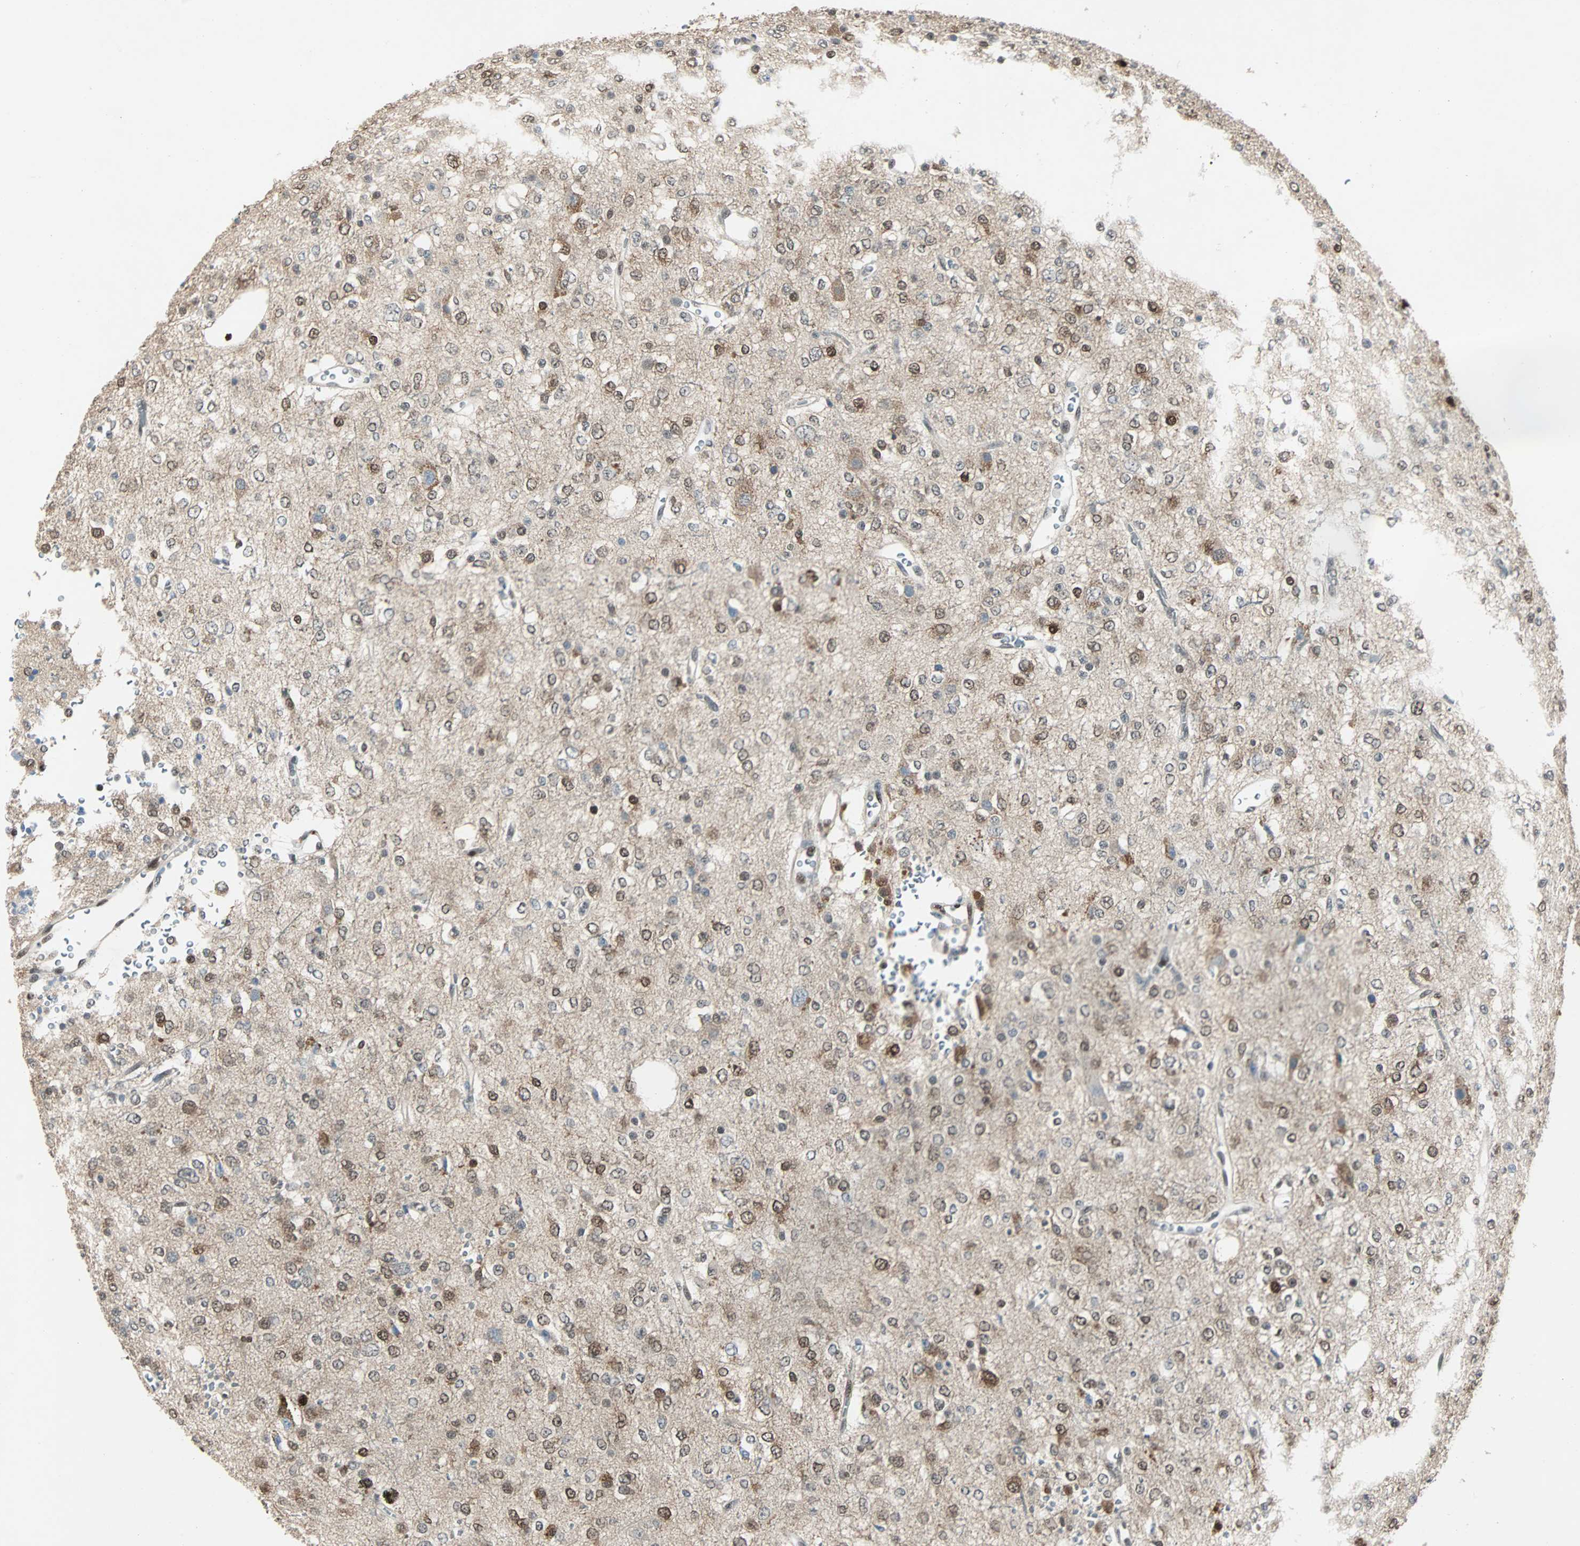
{"staining": {"intensity": "moderate", "quantity": "25%-75%", "location": "cytoplasmic/membranous,nuclear"}, "tissue": "glioma", "cell_type": "Tumor cells", "image_type": "cancer", "snomed": [{"axis": "morphology", "description": "Glioma, malignant, Low grade"}, {"axis": "topography", "description": "Brain"}], "caption": "Glioma stained with a protein marker demonstrates moderate staining in tumor cells.", "gene": "ACLY", "patient": {"sex": "male", "age": 38}}